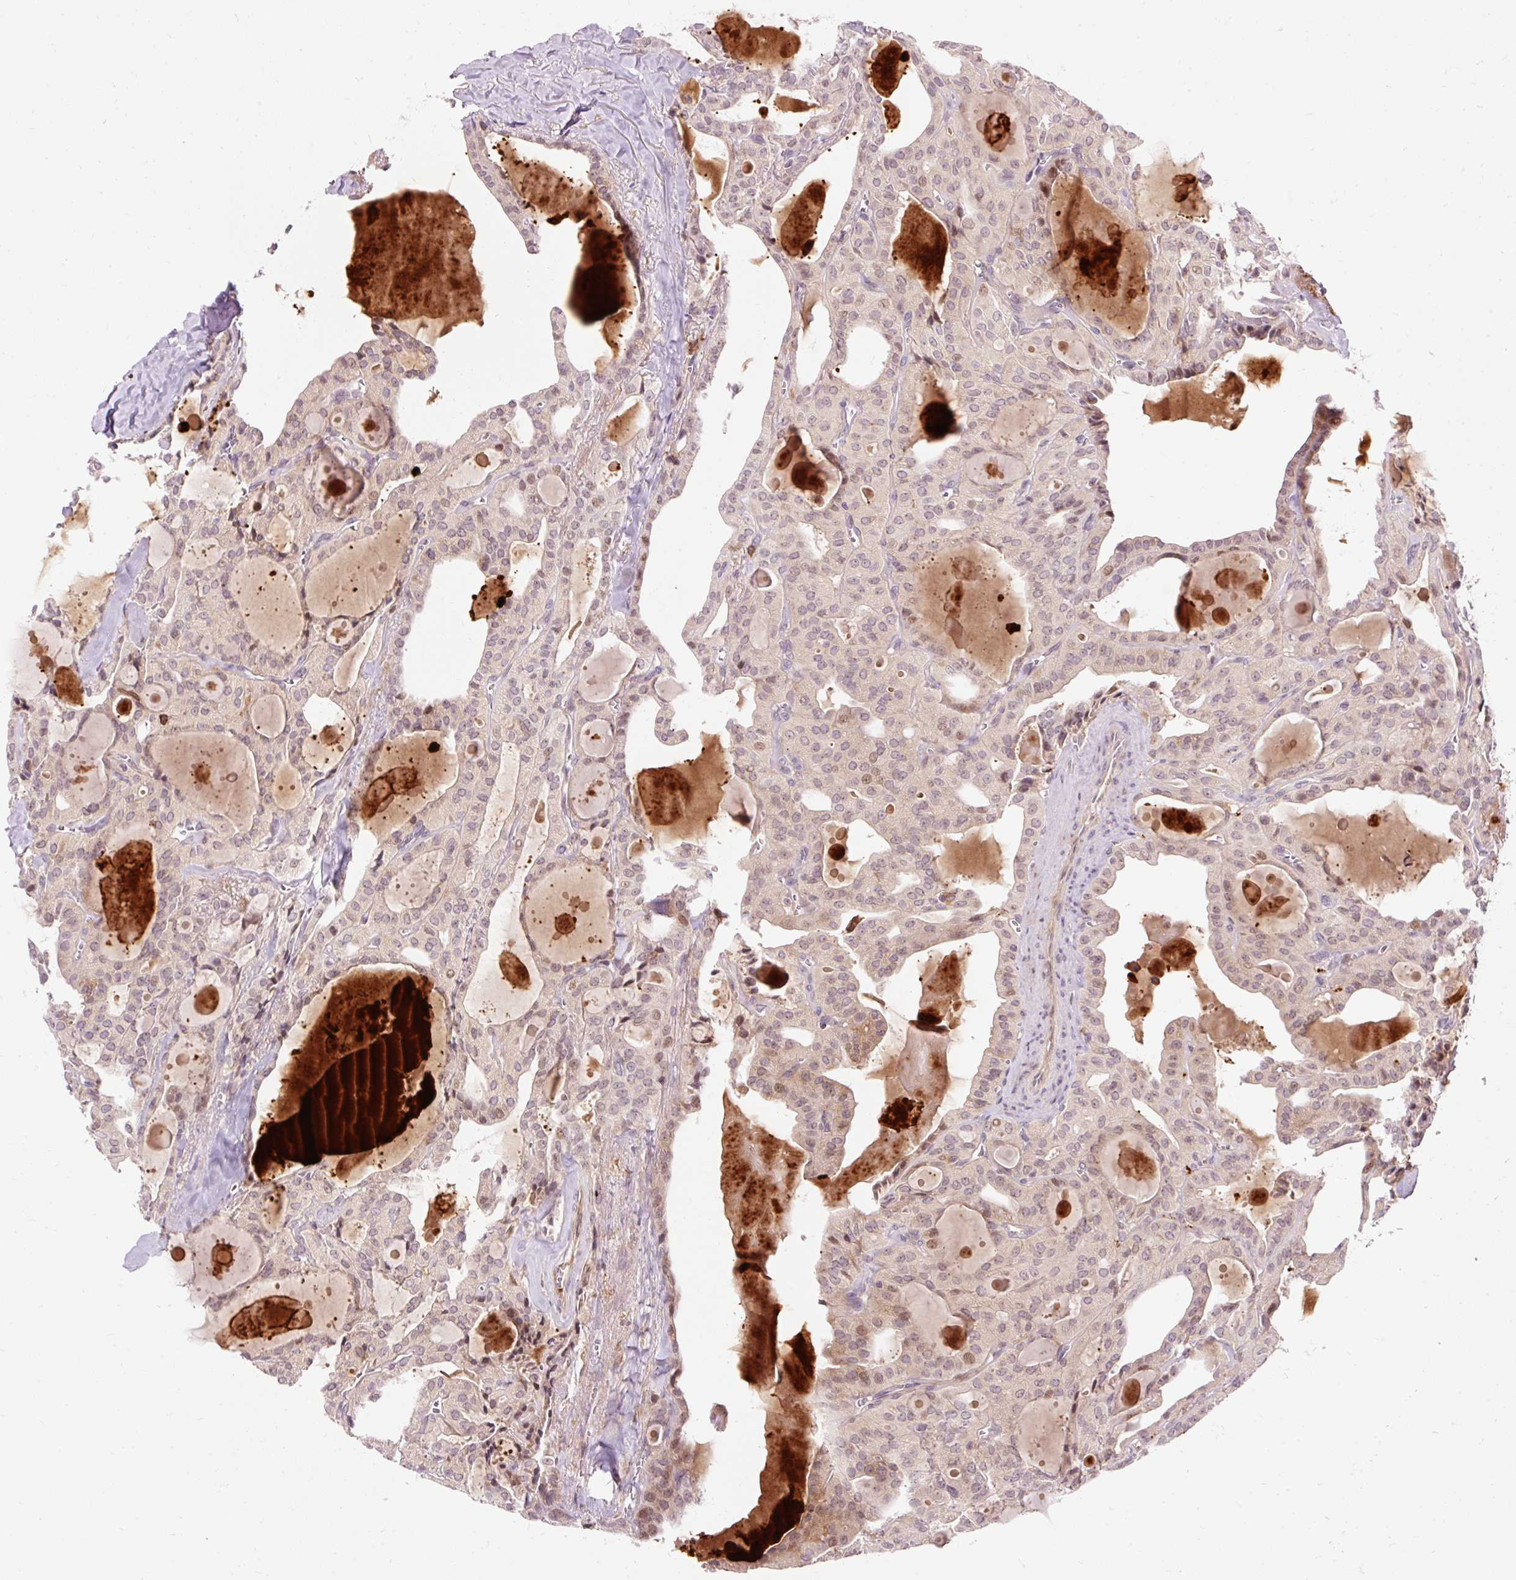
{"staining": {"intensity": "weak", "quantity": "25%-75%", "location": "cytoplasmic/membranous,nuclear"}, "tissue": "thyroid cancer", "cell_type": "Tumor cells", "image_type": "cancer", "snomed": [{"axis": "morphology", "description": "Papillary adenocarcinoma, NOS"}, {"axis": "topography", "description": "Thyroid gland"}], "caption": "This histopathology image reveals thyroid cancer (papillary adenocarcinoma) stained with IHC to label a protein in brown. The cytoplasmic/membranous and nuclear of tumor cells show weak positivity for the protein. Nuclei are counter-stained blue.", "gene": "CEBPZ", "patient": {"sex": "male", "age": 52}}